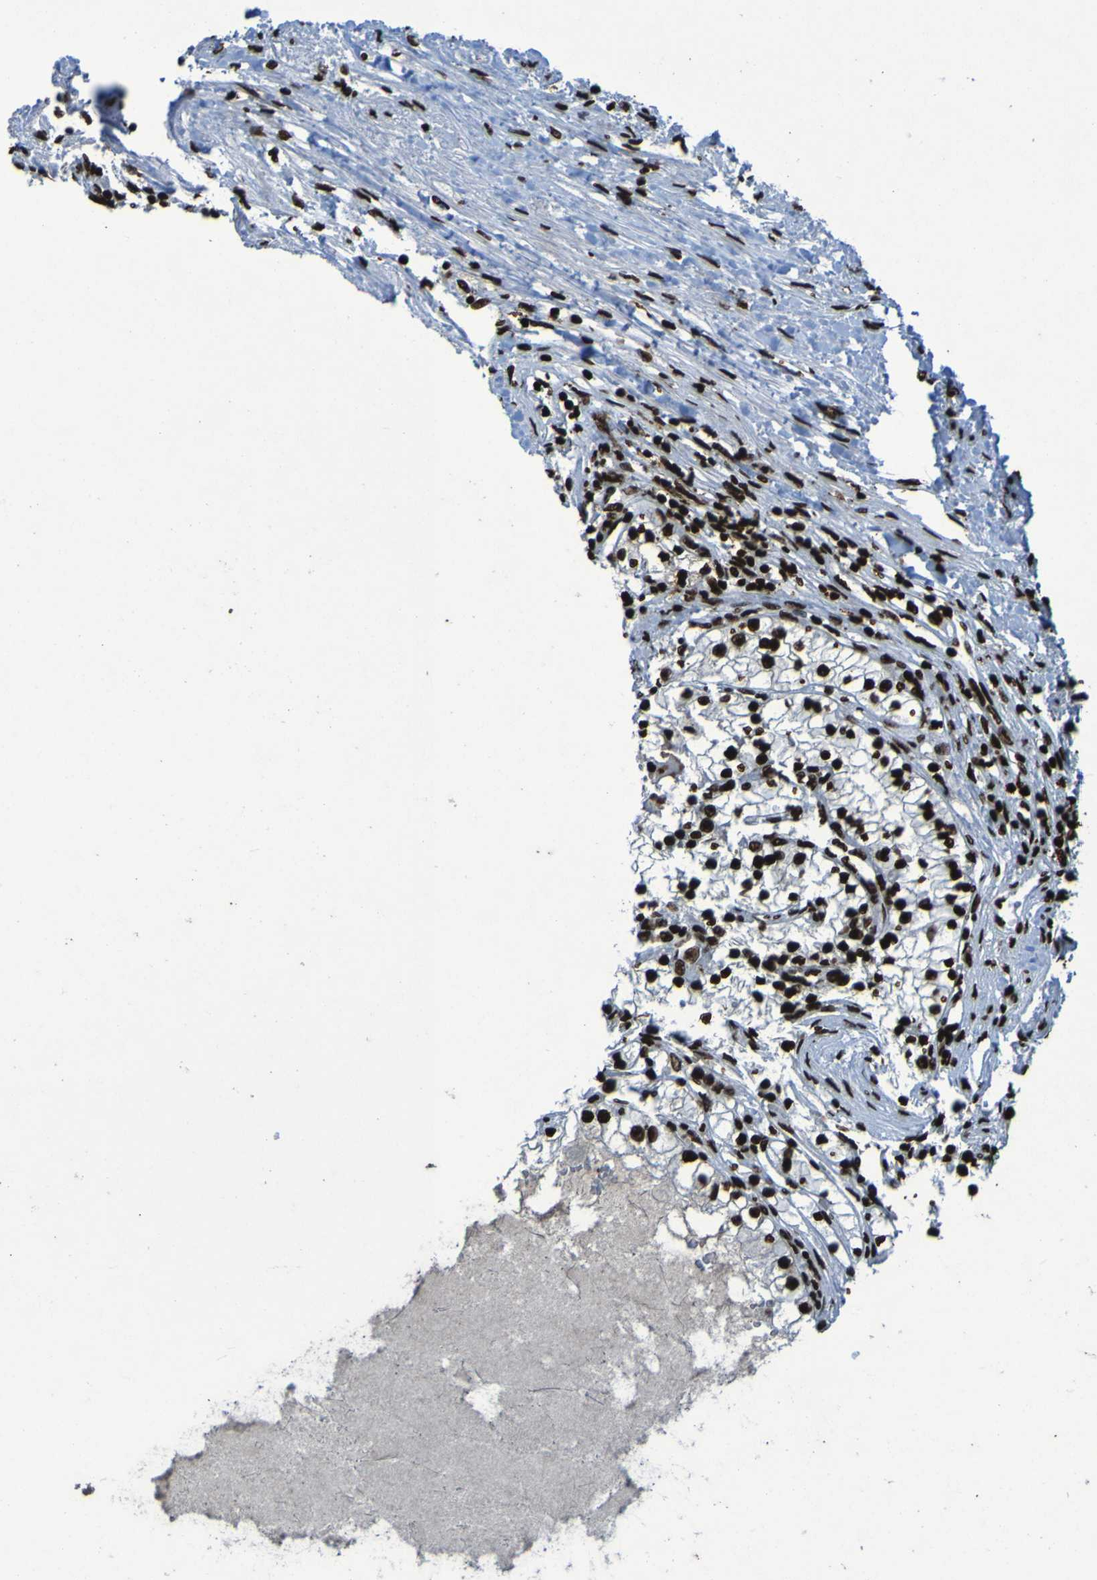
{"staining": {"intensity": "strong", "quantity": ">75%", "location": "nuclear"}, "tissue": "renal cancer", "cell_type": "Tumor cells", "image_type": "cancer", "snomed": [{"axis": "morphology", "description": "Adenocarcinoma, NOS"}, {"axis": "topography", "description": "Kidney"}], "caption": "A micrograph of adenocarcinoma (renal) stained for a protein reveals strong nuclear brown staining in tumor cells.", "gene": "NPM1", "patient": {"sex": "male", "age": 68}}